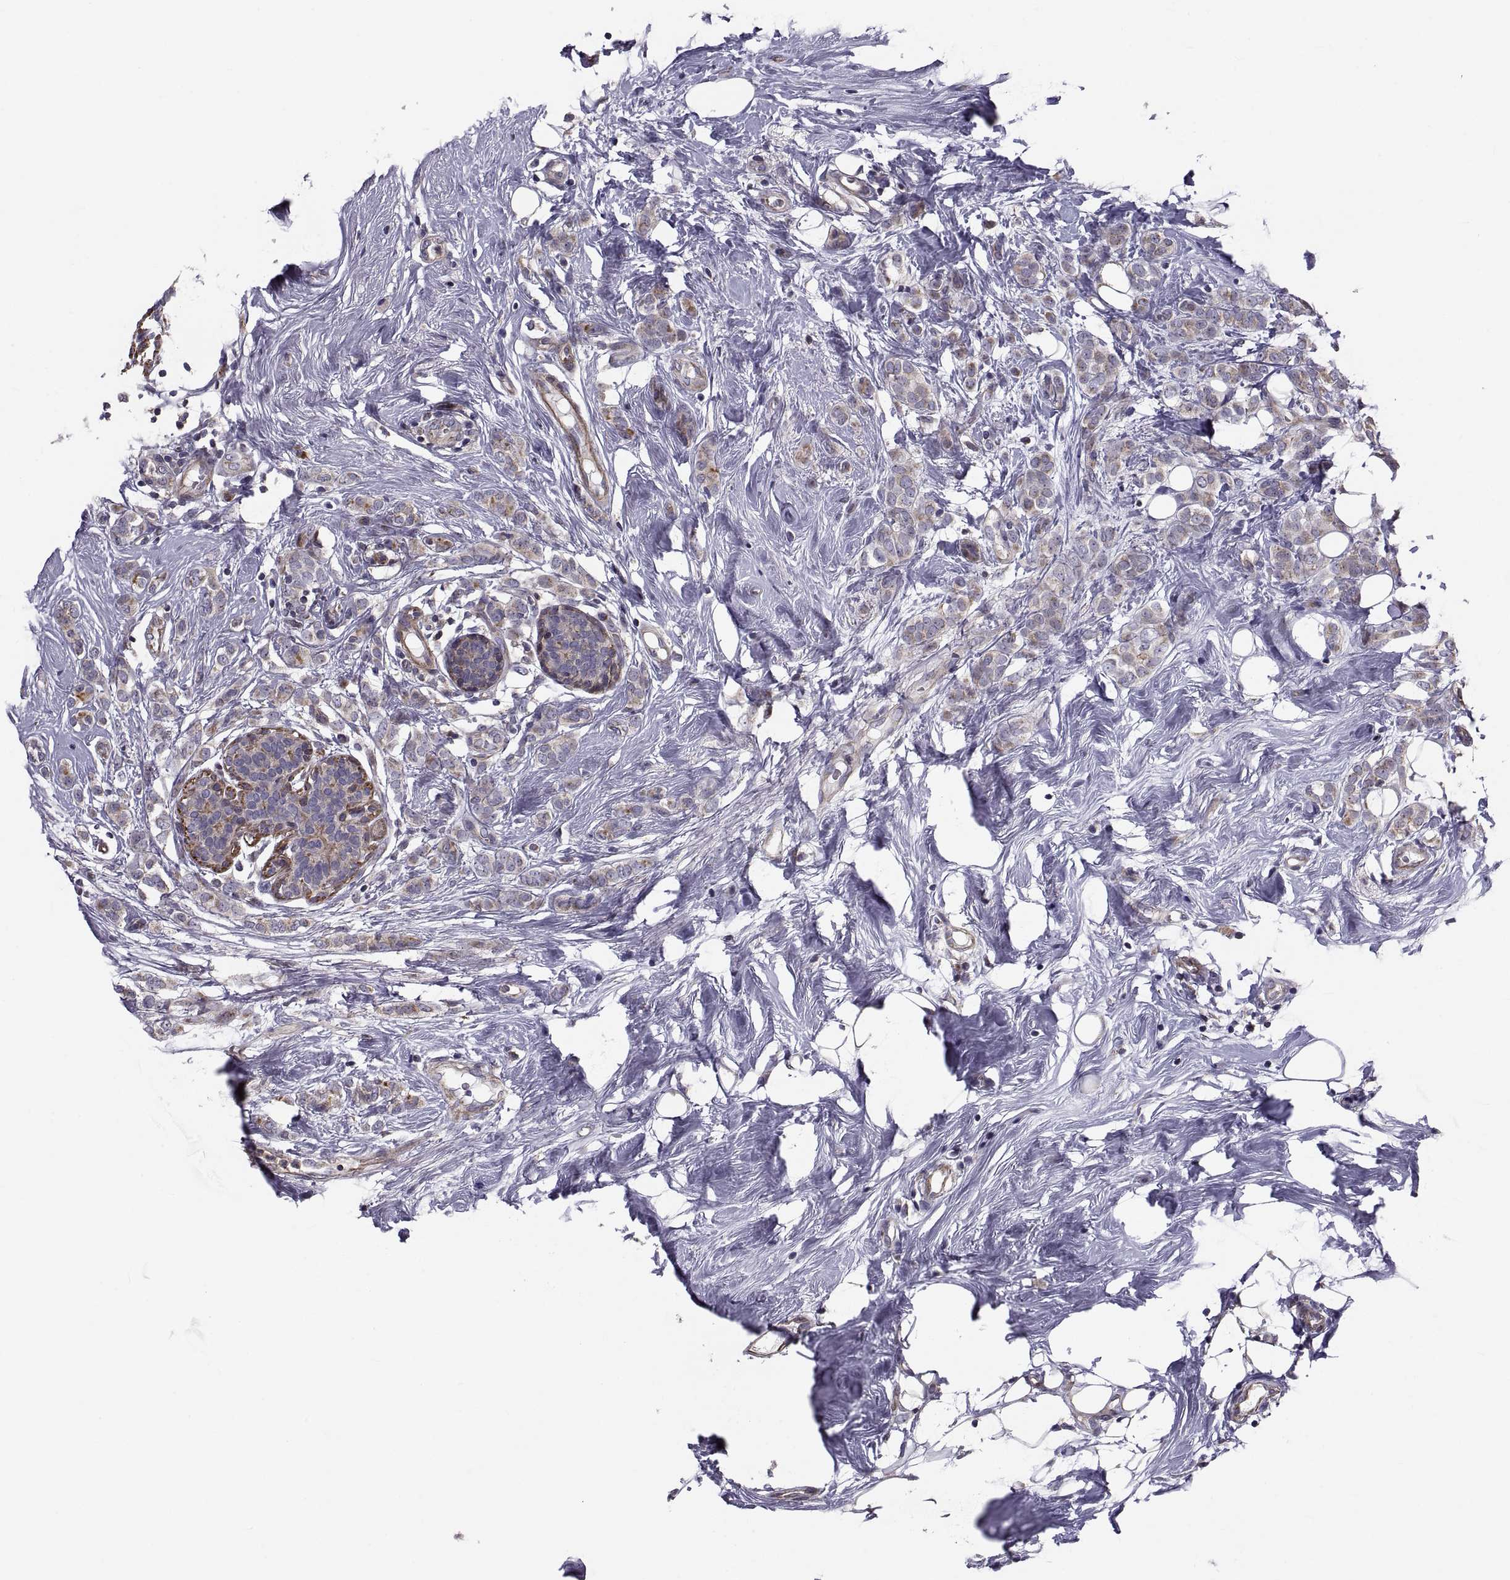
{"staining": {"intensity": "moderate", "quantity": "<25%", "location": "cytoplasmic/membranous"}, "tissue": "breast cancer", "cell_type": "Tumor cells", "image_type": "cancer", "snomed": [{"axis": "morphology", "description": "Lobular carcinoma"}, {"axis": "topography", "description": "Breast"}], "caption": "A brown stain shows moderate cytoplasmic/membranous staining of a protein in breast cancer tumor cells. Nuclei are stained in blue.", "gene": "ANO1", "patient": {"sex": "female", "age": 49}}